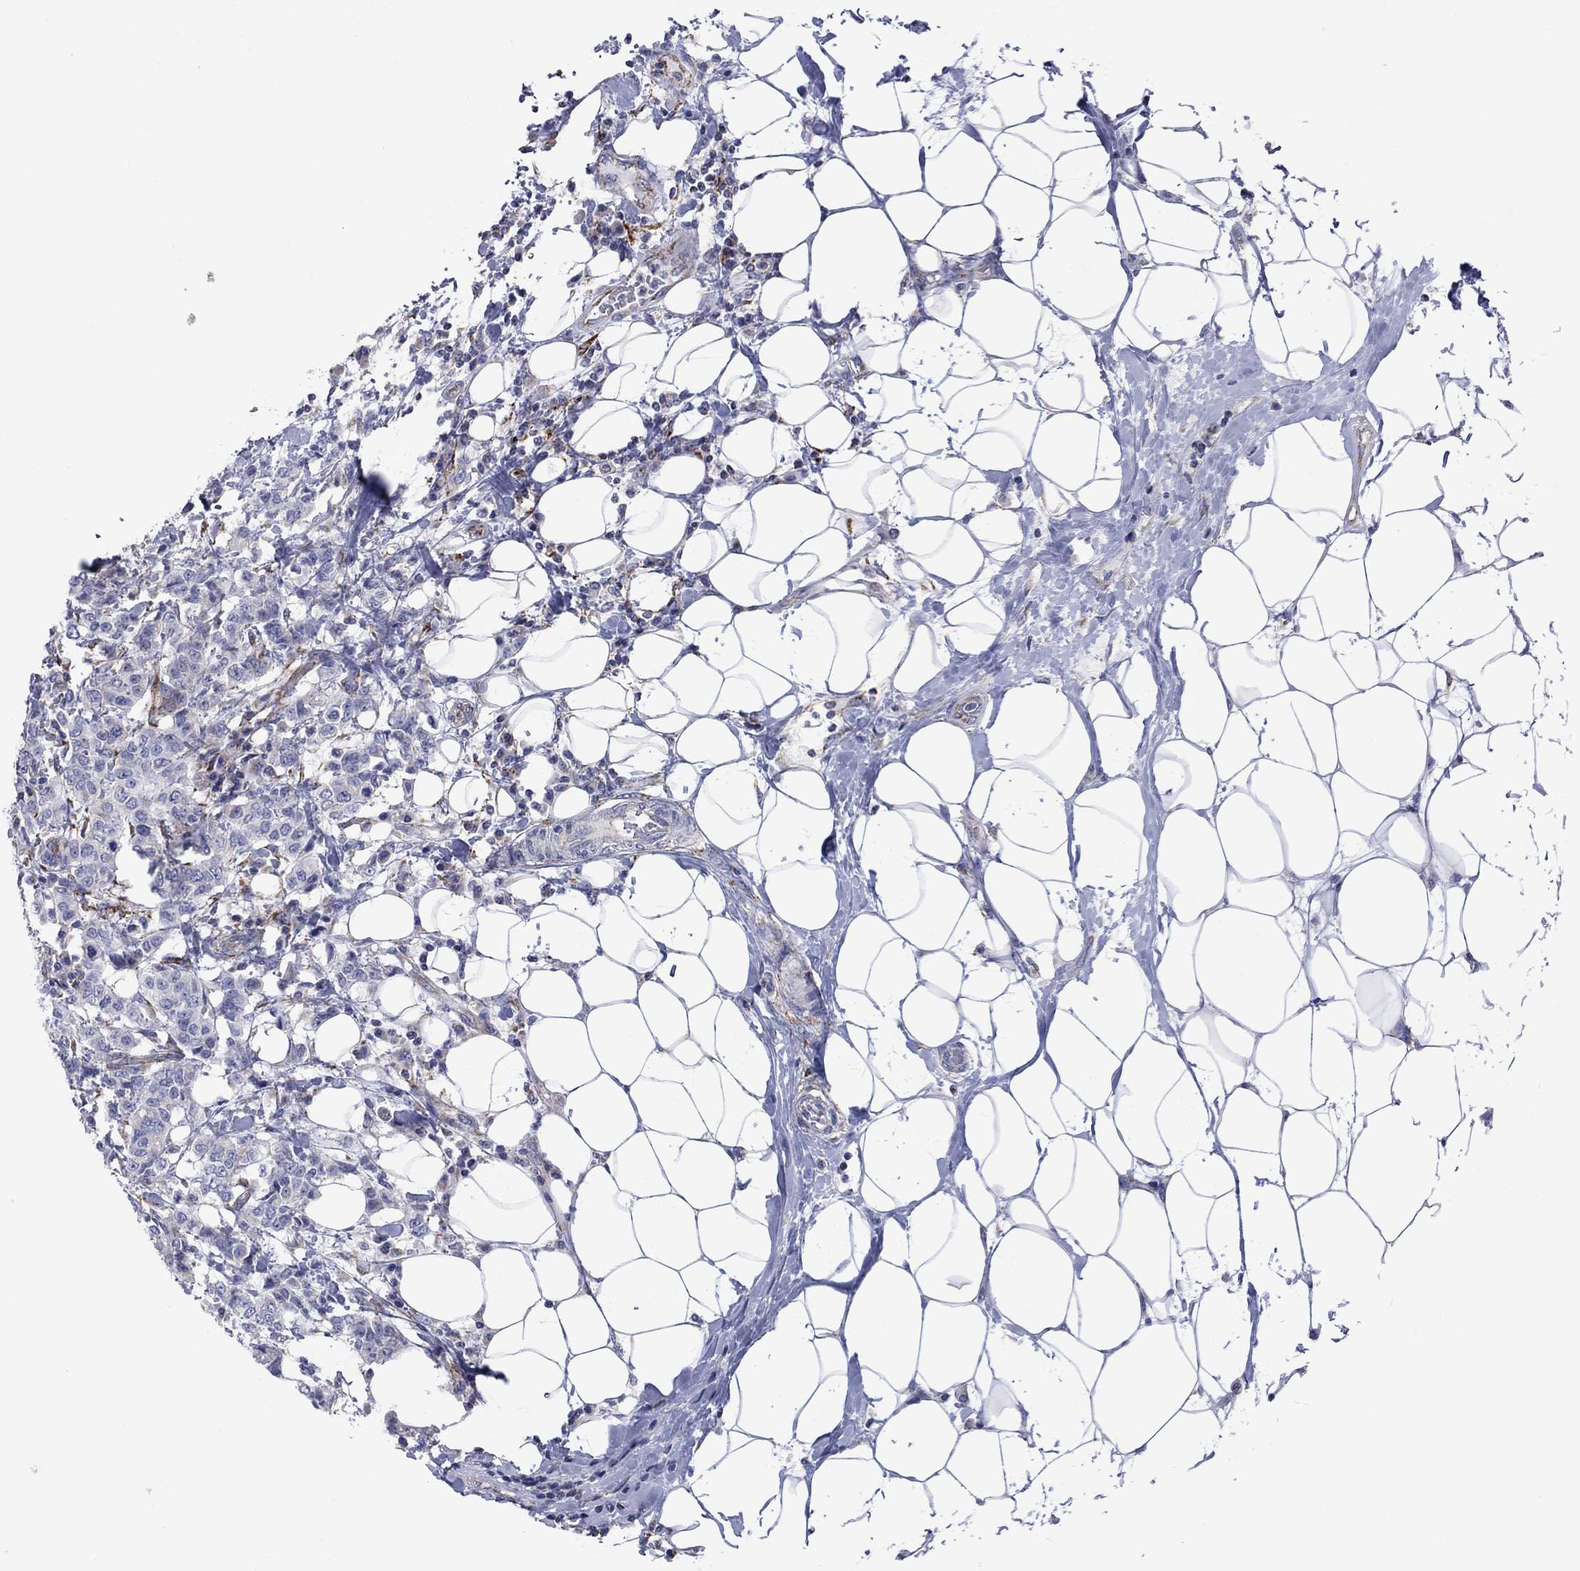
{"staining": {"intensity": "weak", "quantity": "25%-75%", "location": "cytoplasmic/membranous"}, "tissue": "breast cancer", "cell_type": "Tumor cells", "image_type": "cancer", "snomed": [{"axis": "morphology", "description": "Duct carcinoma"}, {"axis": "topography", "description": "Breast"}], "caption": "High-power microscopy captured an immunohistochemistry photomicrograph of invasive ductal carcinoma (breast), revealing weak cytoplasmic/membranous expression in approximately 25%-75% of tumor cells. The protein of interest is shown in brown color, while the nuclei are stained blue.", "gene": "CISD1", "patient": {"sex": "female", "age": 27}}